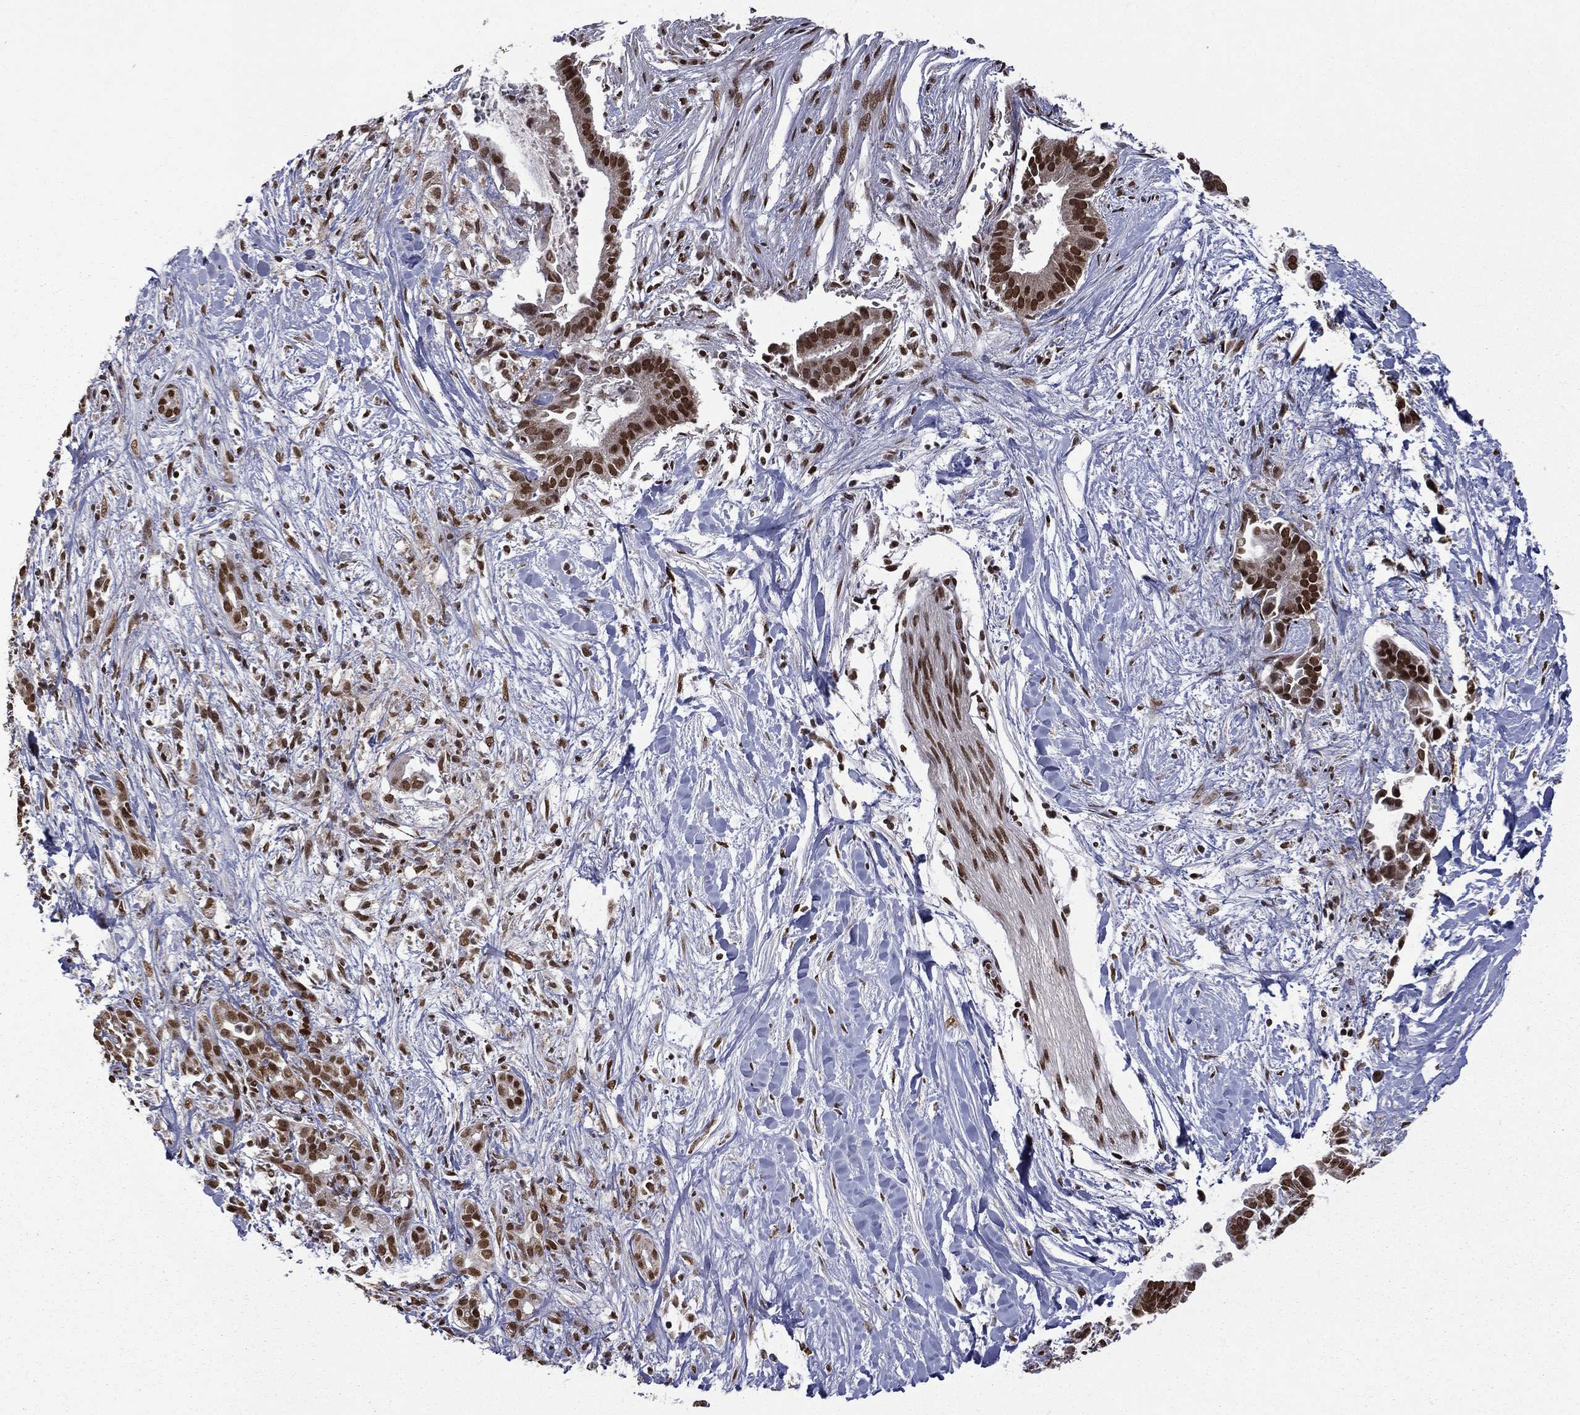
{"staining": {"intensity": "strong", "quantity": ">75%", "location": "nuclear"}, "tissue": "pancreatic cancer", "cell_type": "Tumor cells", "image_type": "cancer", "snomed": [{"axis": "morphology", "description": "Adenocarcinoma, NOS"}, {"axis": "topography", "description": "Pancreas"}], "caption": "Protein analysis of pancreatic adenocarcinoma tissue reveals strong nuclear positivity in approximately >75% of tumor cells. The staining was performed using DAB (3,3'-diaminobenzidine) to visualize the protein expression in brown, while the nuclei were stained in blue with hematoxylin (Magnification: 20x).", "gene": "C5orf24", "patient": {"sex": "male", "age": 61}}